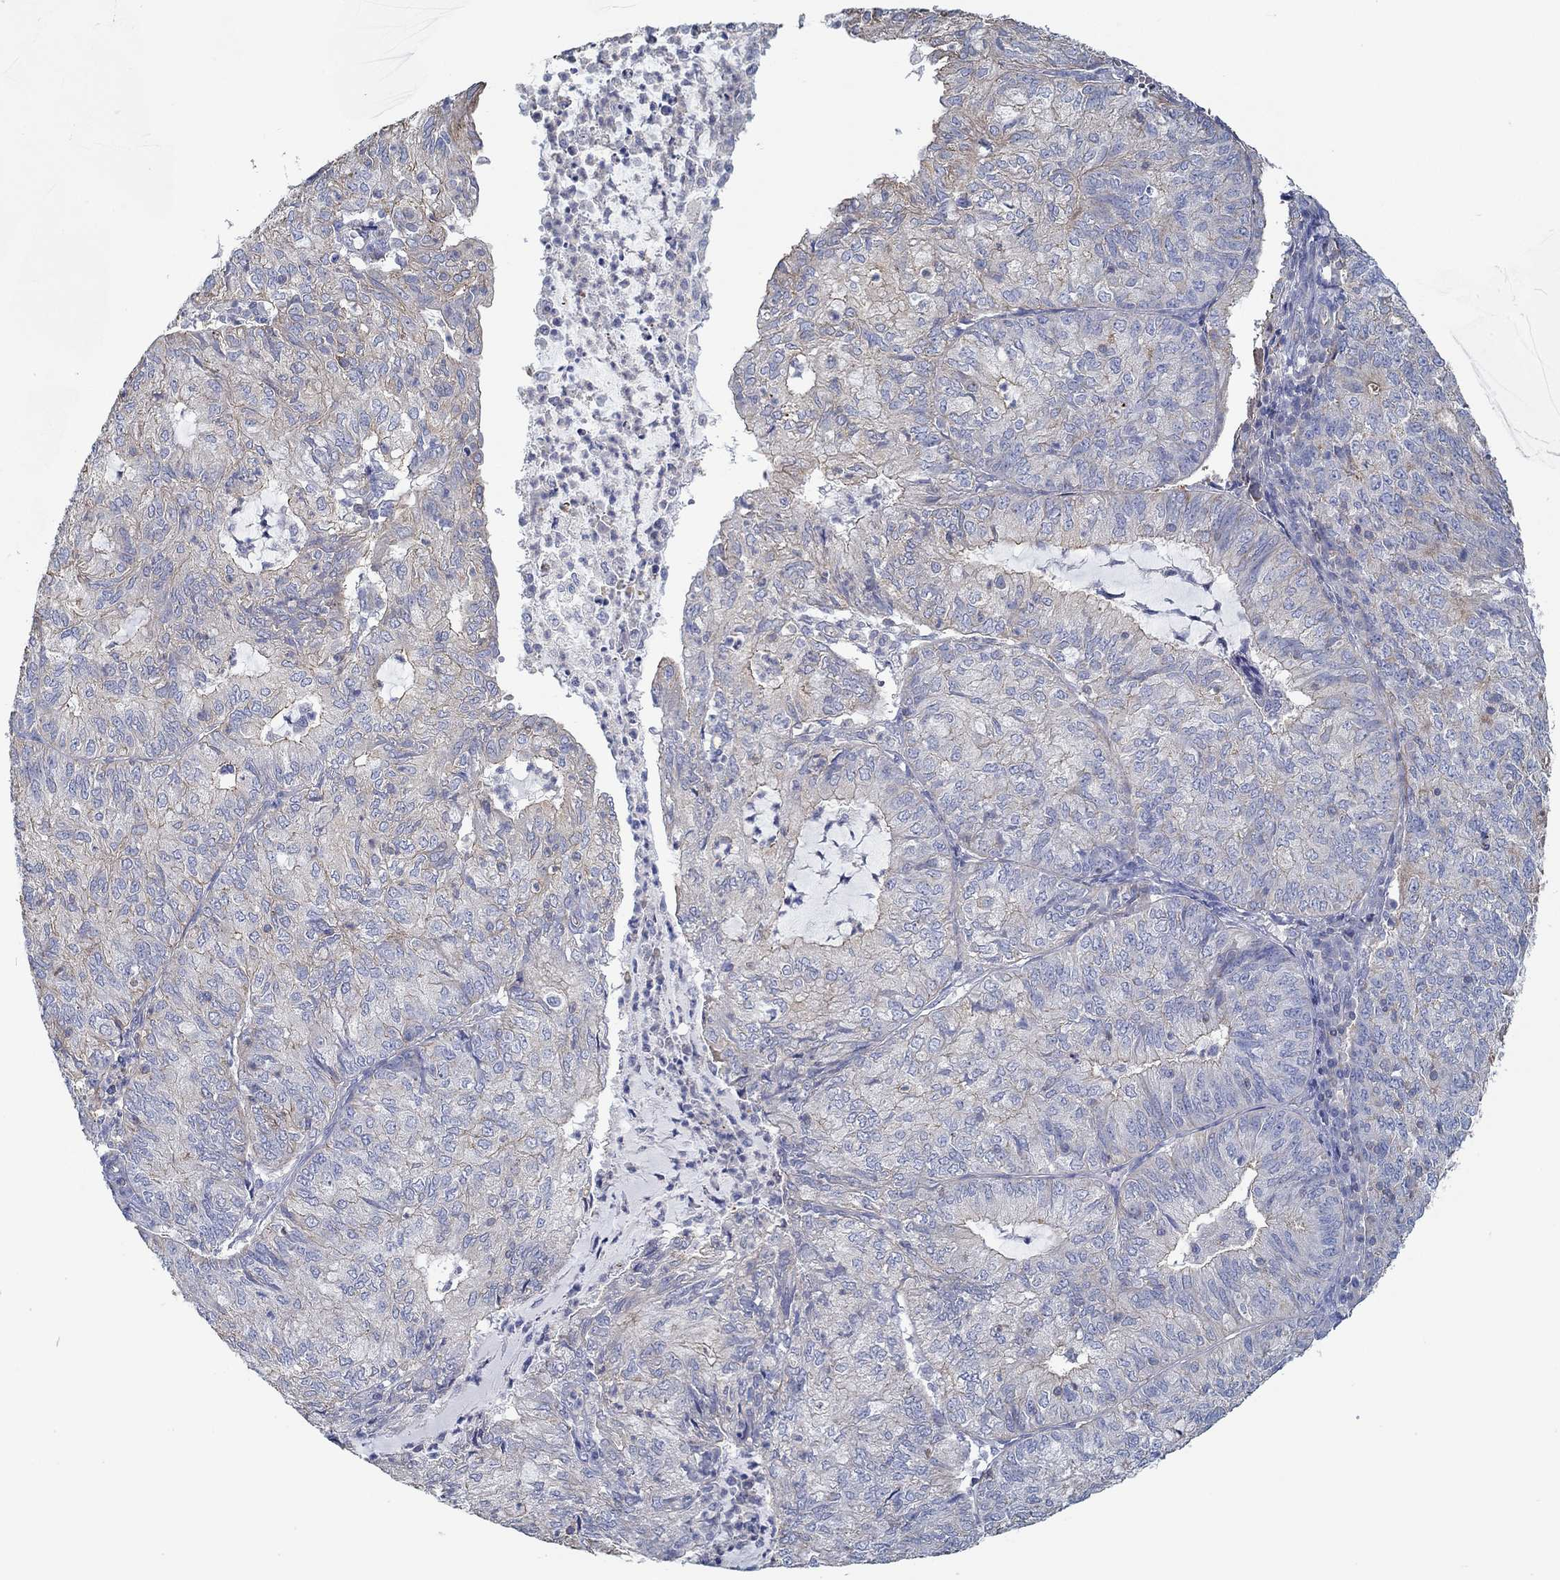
{"staining": {"intensity": "weak", "quantity": "<25%", "location": "cytoplasmic/membranous"}, "tissue": "endometrial cancer", "cell_type": "Tumor cells", "image_type": "cancer", "snomed": [{"axis": "morphology", "description": "Adenocarcinoma, NOS"}, {"axis": "topography", "description": "Endometrium"}], "caption": "There is no significant positivity in tumor cells of adenocarcinoma (endometrial).", "gene": "BBOF1", "patient": {"sex": "female", "age": 82}}